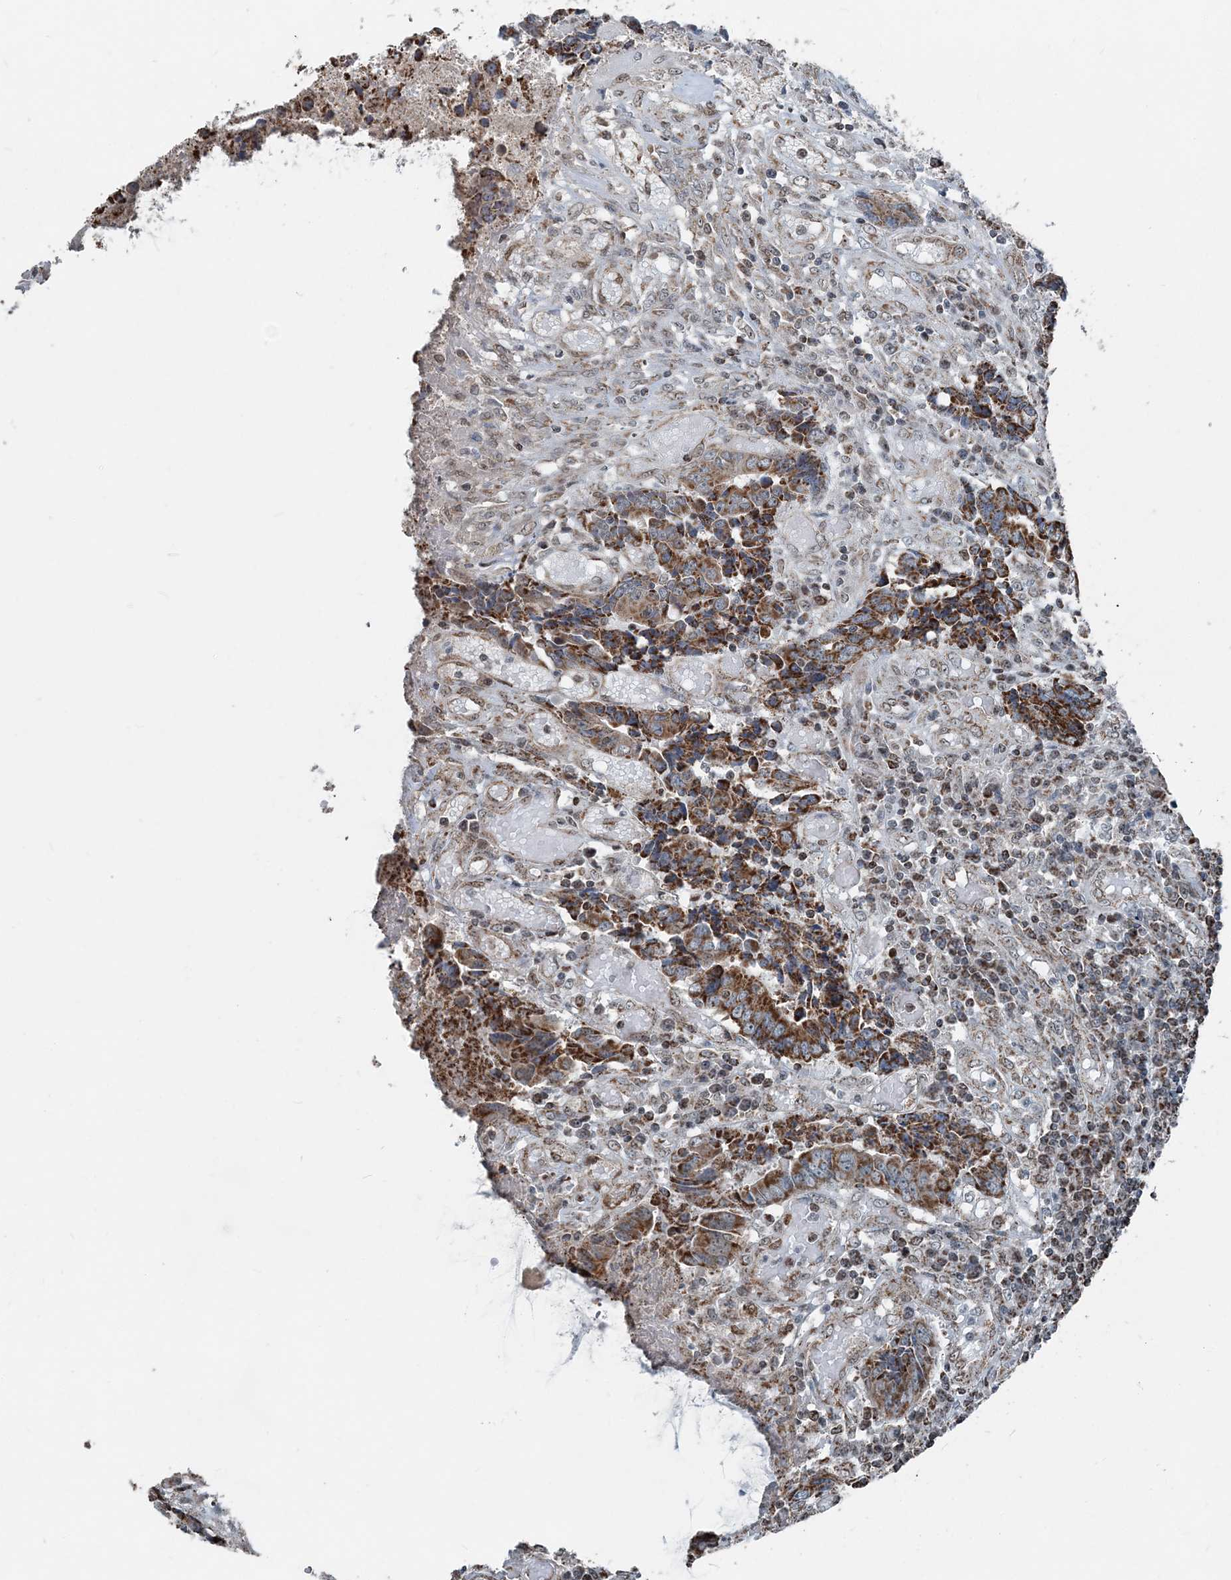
{"staining": {"intensity": "strong", "quantity": ">75%", "location": "cytoplasmic/membranous"}, "tissue": "colorectal cancer", "cell_type": "Tumor cells", "image_type": "cancer", "snomed": [{"axis": "morphology", "description": "Adenocarcinoma, NOS"}, {"axis": "topography", "description": "Rectum"}], "caption": "Immunohistochemical staining of human adenocarcinoma (colorectal) displays high levels of strong cytoplasmic/membranous staining in approximately >75% of tumor cells.", "gene": "SUCLG1", "patient": {"sex": "male", "age": 84}}